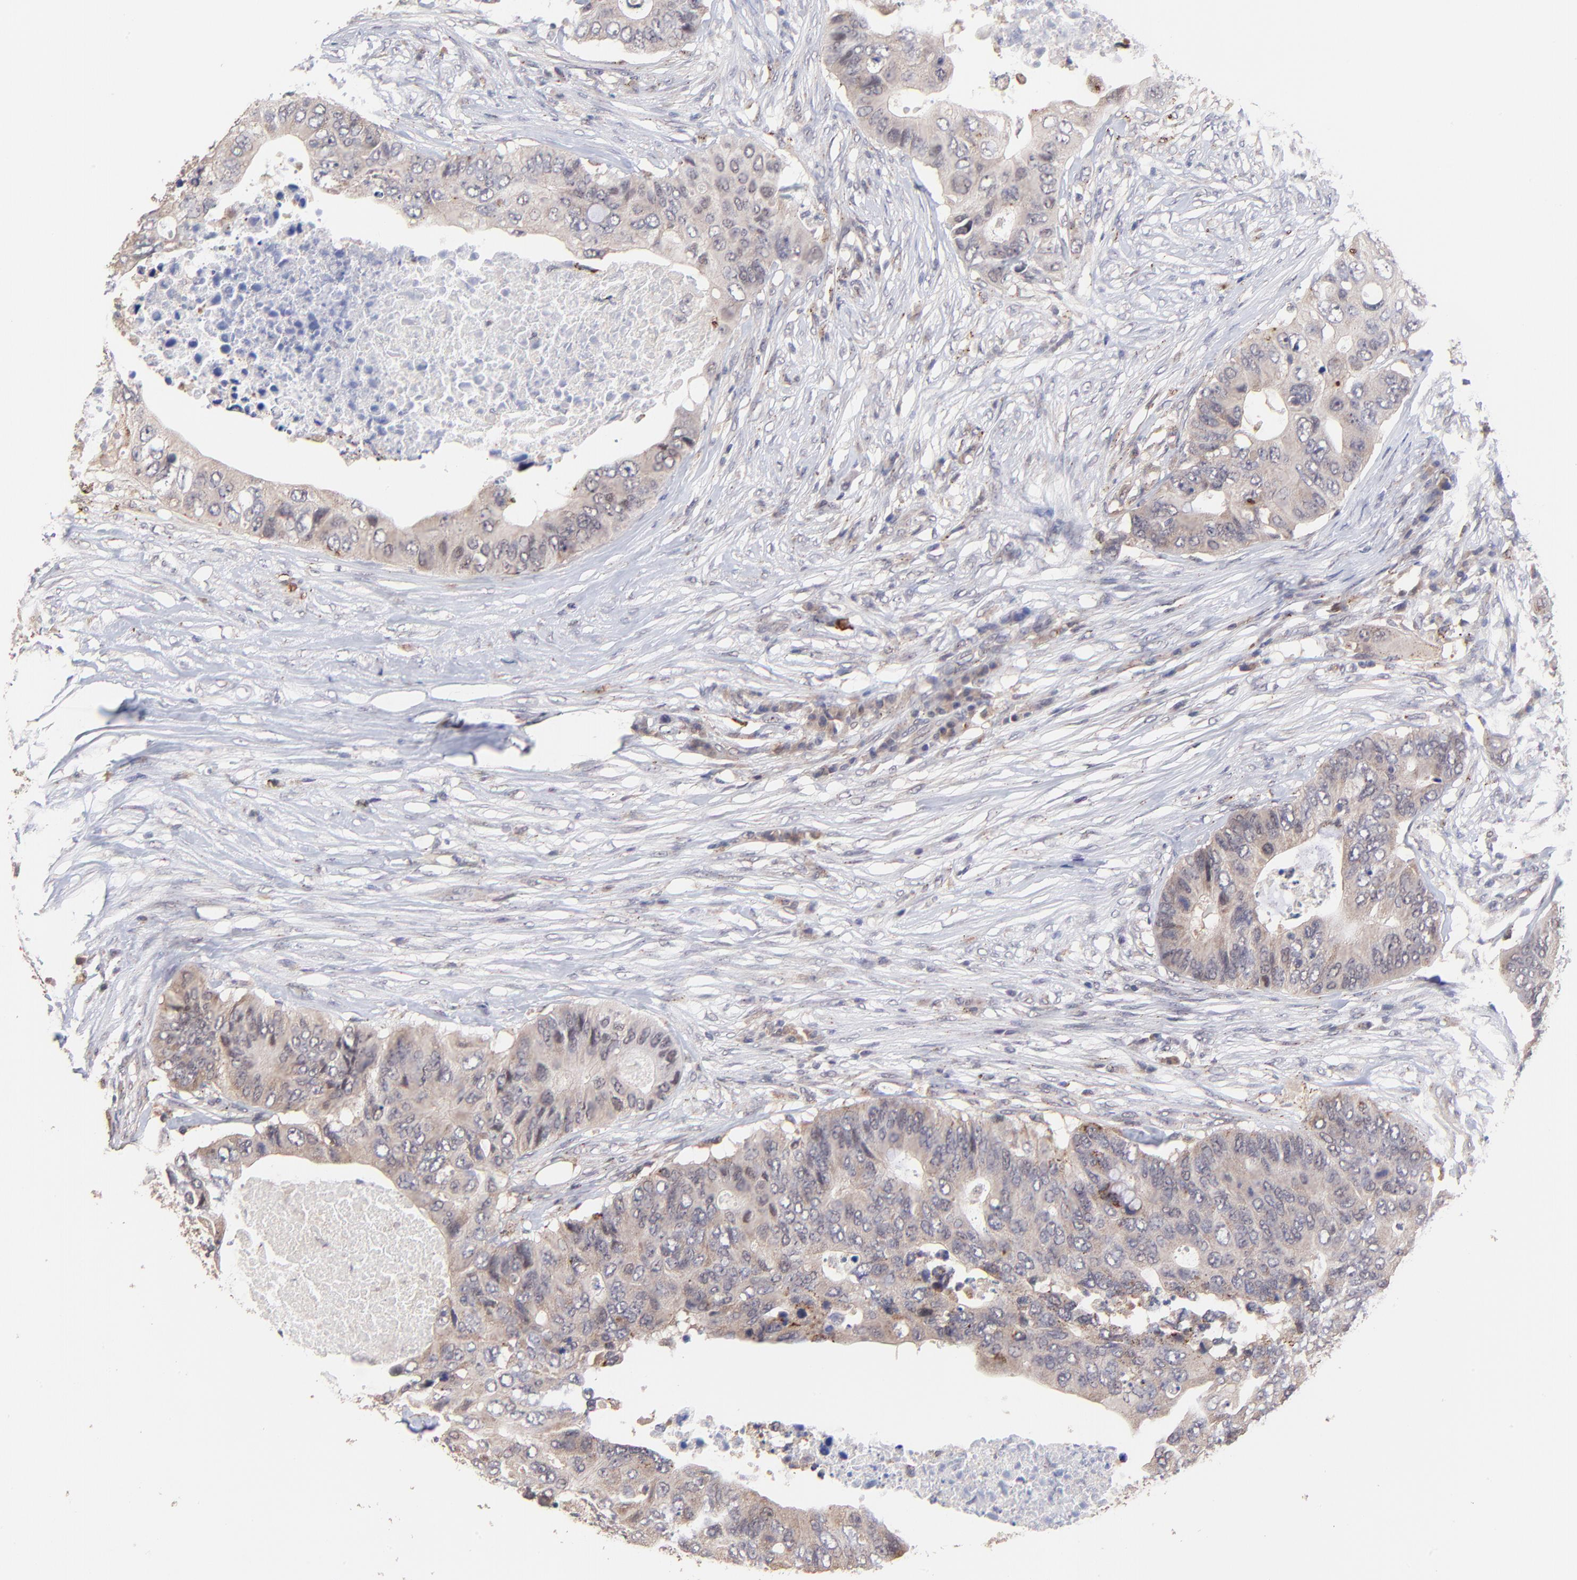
{"staining": {"intensity": "weak", "quantity": ">75%", "location": "cytoplasmic/membranous"}, "tissue": "colorectal cancer", "cell_type": "Tumor cells", "image_type": "cancer", "snomed": [{"axis": "morphology", "description": "Adenocarcinoma, NOS"}, {"axis": "topography", "description": "Colon"}], "caption": "Protein analysis of colorectal adenocarcinoma tissue shows weak cytoplasmic/membranous staining in about >75% of tumor cells. (DAB = brown stain, brightfield microscopy at high magnification).", "gene": "ZNF747", "patient": {"sex": "male", "age": 71}}